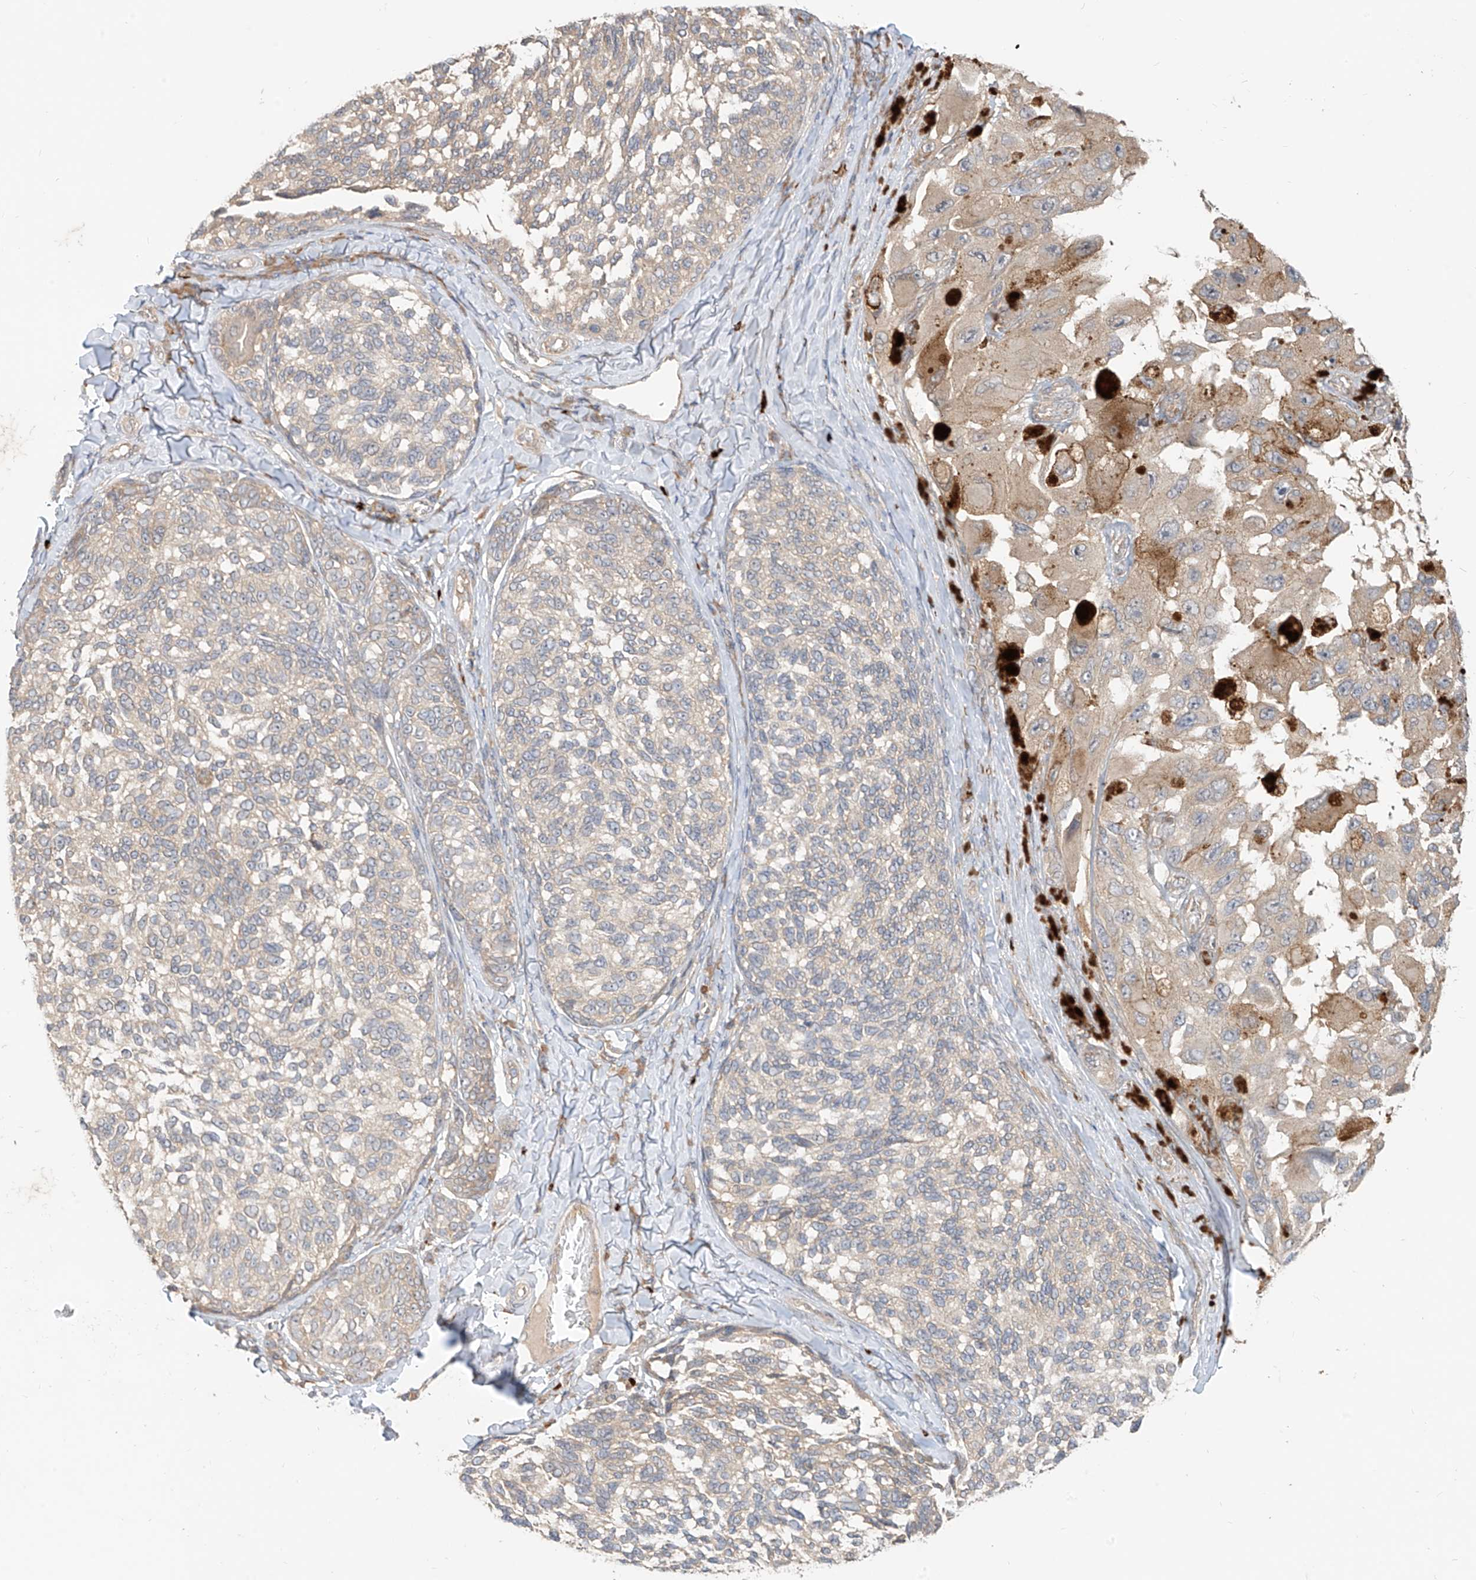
{"staining": {"intensity": "weak", "quantity": "<25%", "location": "cytoplasmic/membranous"}, "tissue": "melanoma", "cell_type": "Tumor cells", "image_type": "cancer", "snomed": [{"axis": "morphology", "description": "Malignant melanoma, NOS"}, {"axis": "topography", "description": "Skin"}], "caption": "Immunohistochemistry image of neoplastic tissue: human malignant melanoma stained with DAB exhibits no significant protein expression in tumor cells.", "gene": "MTUS2", "patient": {"sex": "female", "age": 73}}